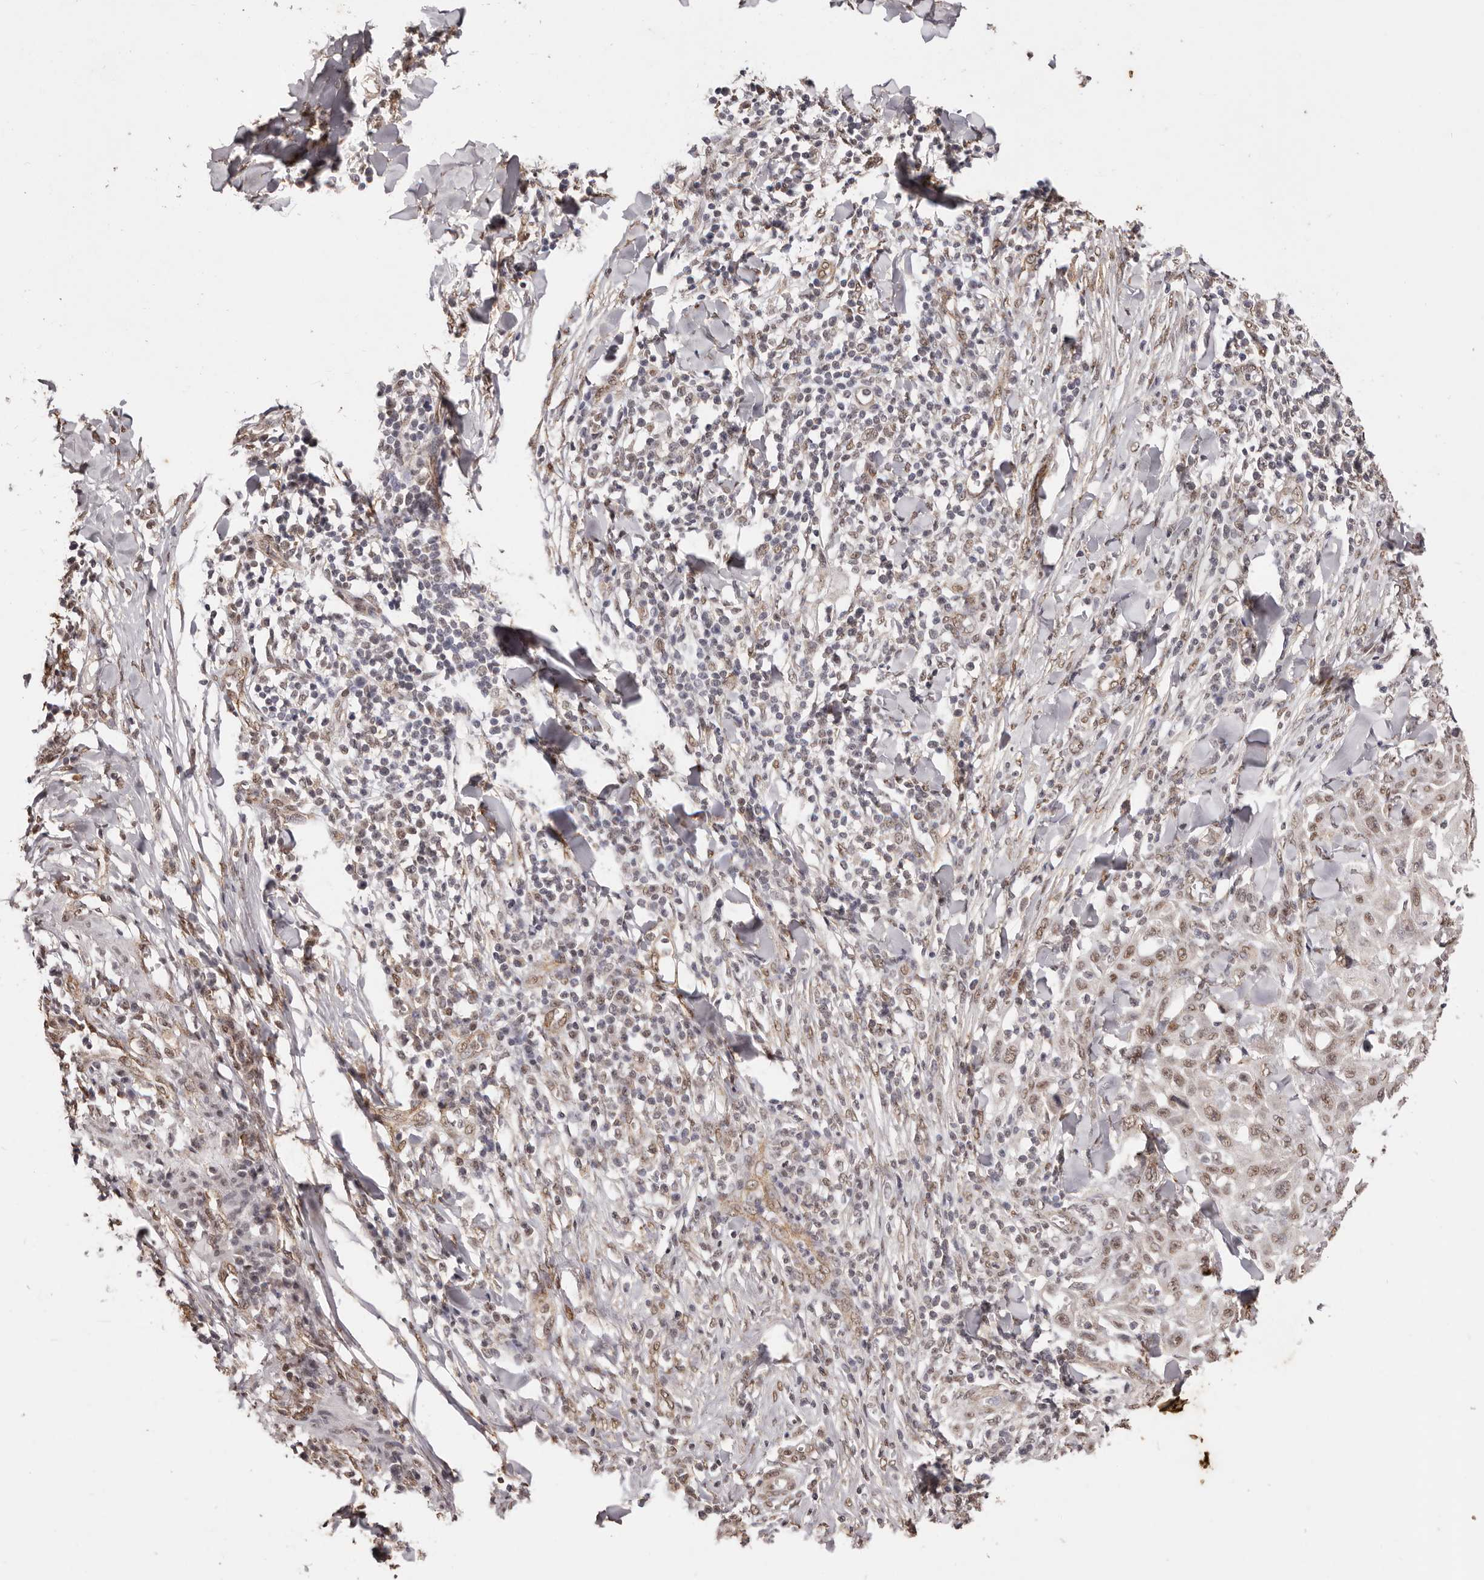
{"staining": {"intensity": "moderate", "quantity": ">75%", "location": "nuclear"}, "tissue": "skin cancer", "cell_type": "Tumor cells", "image_type": "cancer", "snomed": [{"axis": "morphology", "description": "Squamous cell carcinoma, NOS"}, {"axis": "topography", "description": "Skin"}], "caption": "Moderate nuclear protein positivity is present in approximately >75% of tumor cells in skin squamous cell carcinoma. The protein is shown in brown color, while the nuclei are stained blue.", "gene": "RPS6KA5", "patient": {"sex": "male", "age": 24}}